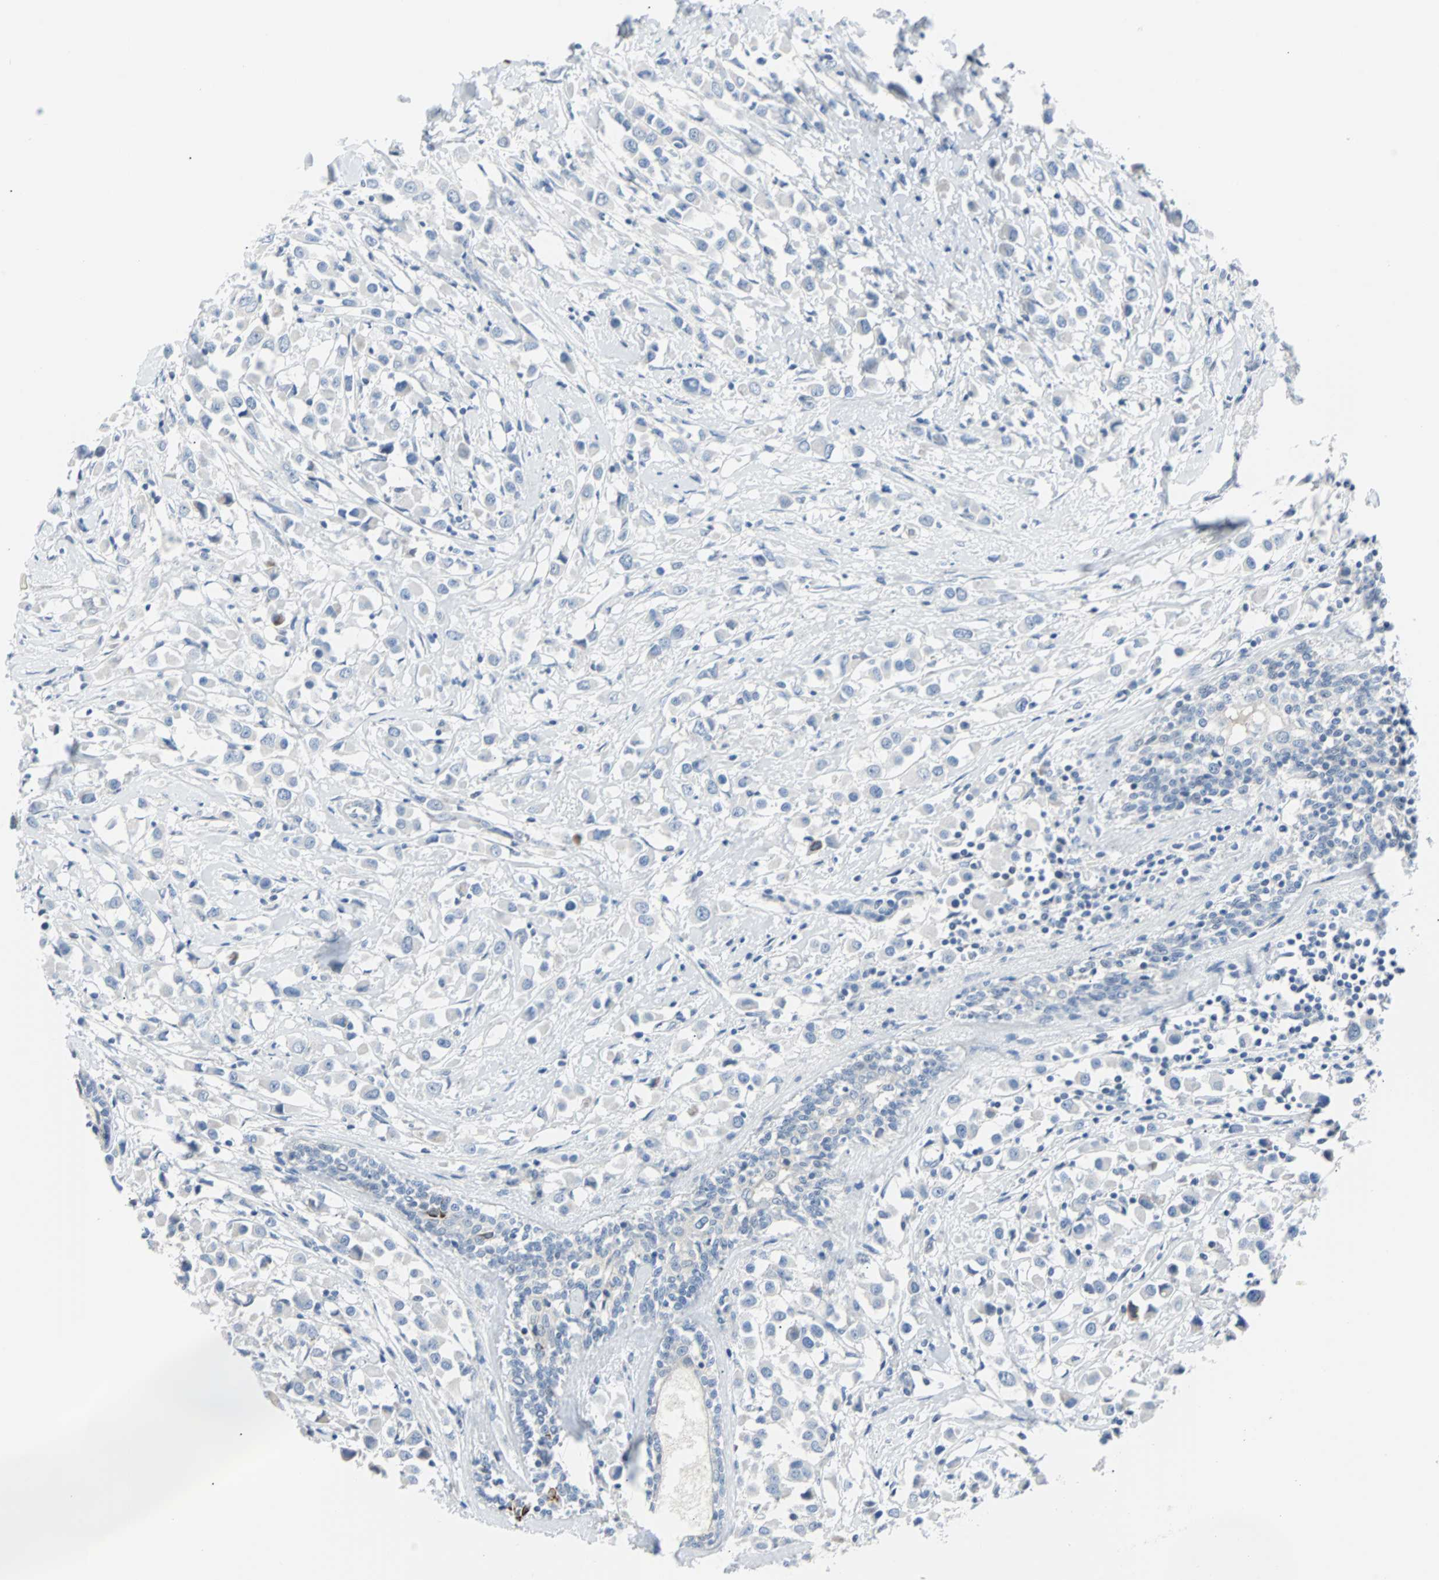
{"staining": {"intensity": "negative", "quantity": "none", "location": "none"}, "tissue": "breast cancer", "cell_type": "Tumor cells", "image_type": "cancer", "snomed": [{"axis": "morphology", "description": "Duct carcinoma"}, {"axis": "topography", "description": "Breast"}], "caption": "Intraductal carcinoma (breast) was stained to show a protein in brown. There is no significant staining in tumor cells.", "gene": "RASA1", "patient": {"sex": "female", "age": 61}}